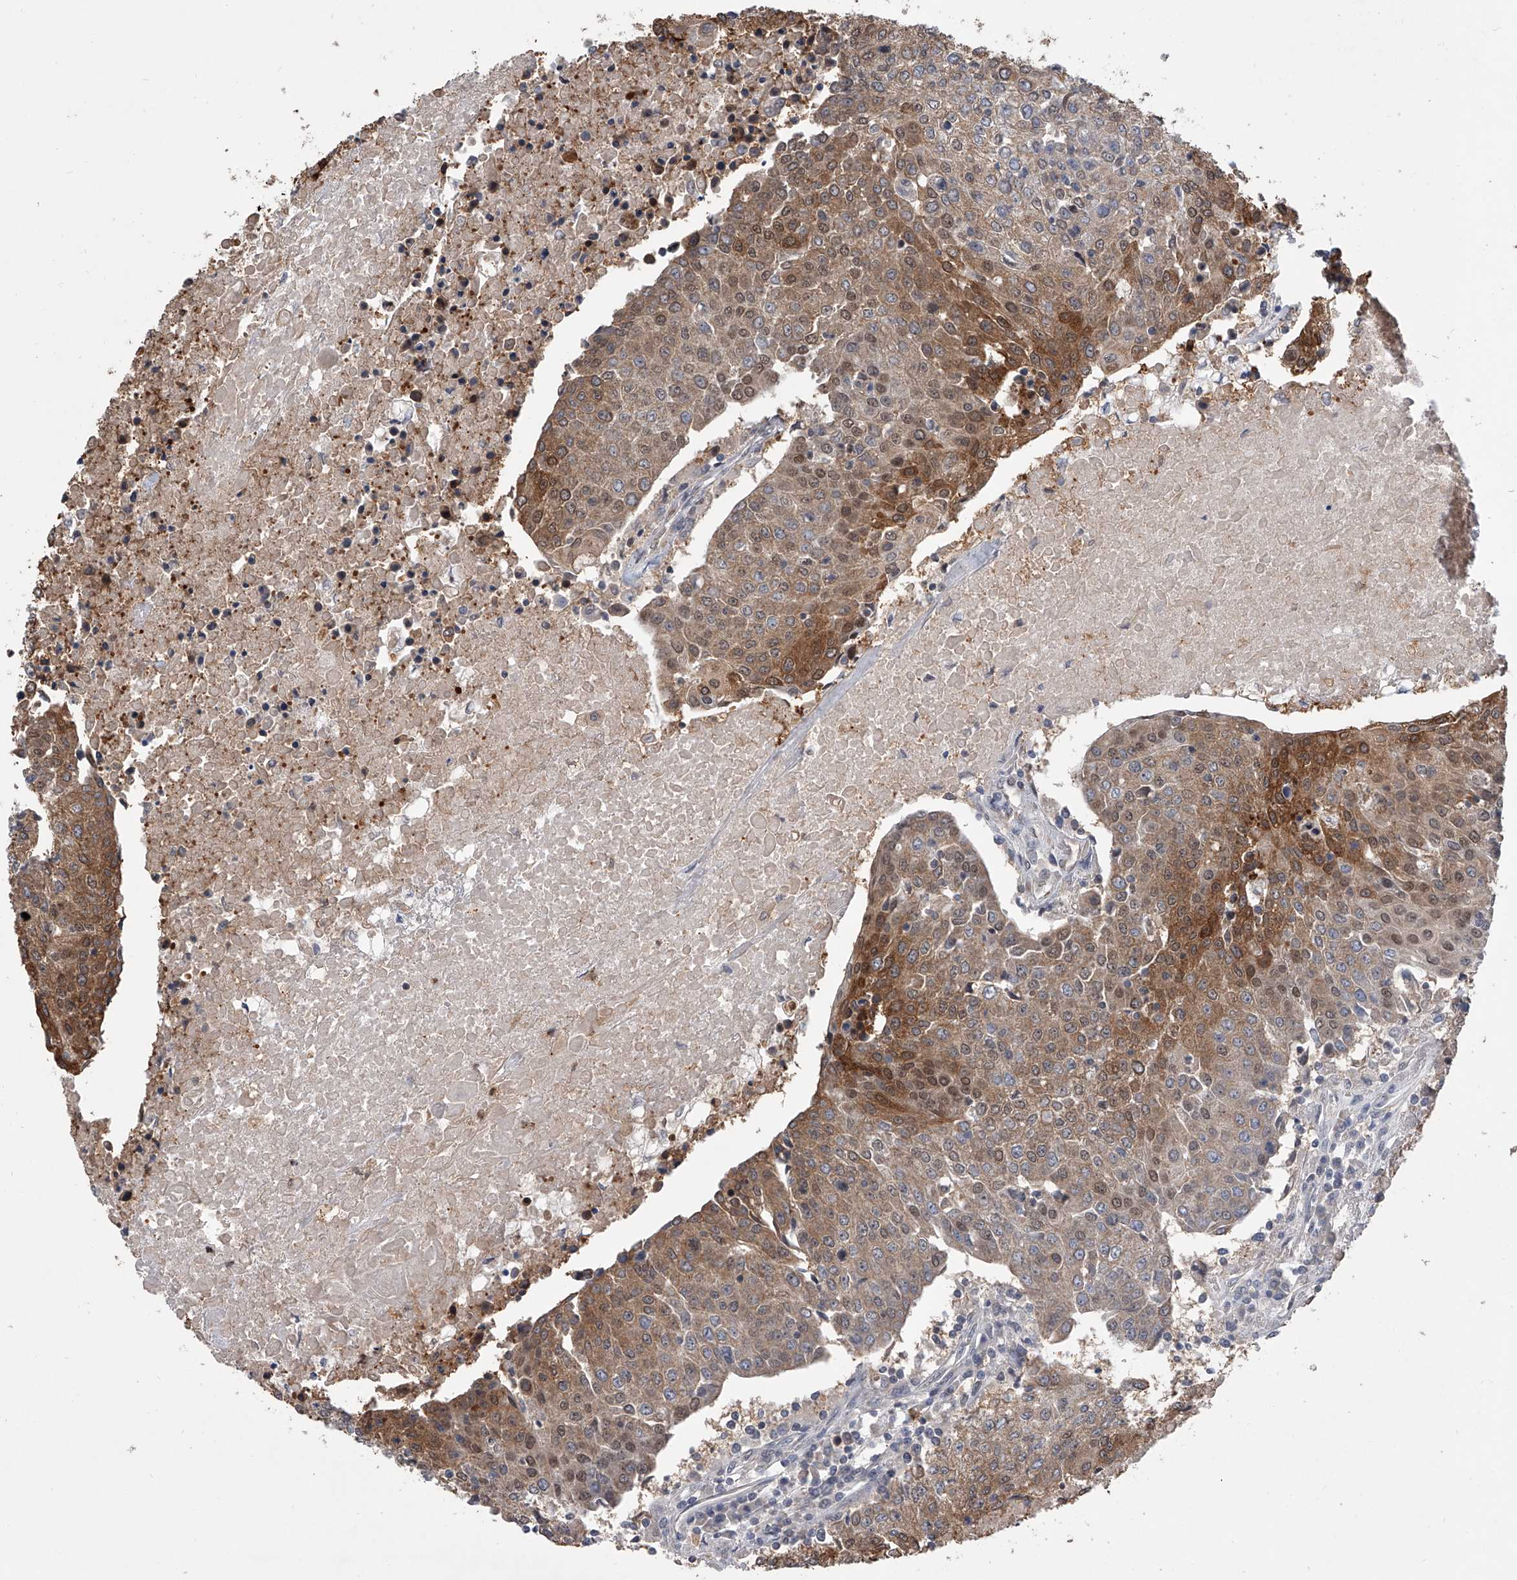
{"staining": {"intensity": "moderate", "quantity": ">75%", "location": "cytoplasmic/membranous,nuclear"}, "tissue": "urothelial cancer", "cell_type": "Tumor cells", "image_type": "cancer", "snomed": [{"axis": "morphology", "description": "Urothelial carcinoma, High grade"}, {"axis": "topography", "description": "Urinary bladder"}], "caption": "IHC staining of urothelial cancer, which demonstrates medium levels of moderate cytoplasmic/membranous and nuclear expression in about >75% of tumor cells indicating moderate cytoplasmic/membranous and nuclear protein expression. The staining was performed using DAB (3,3'-diaminobenzidine) (brown) for protein detection and nuclei were counterstained in hematoxylin (blue).", "gene": "BHLHE23", "patient": {"sex": "female", "age": 85}}